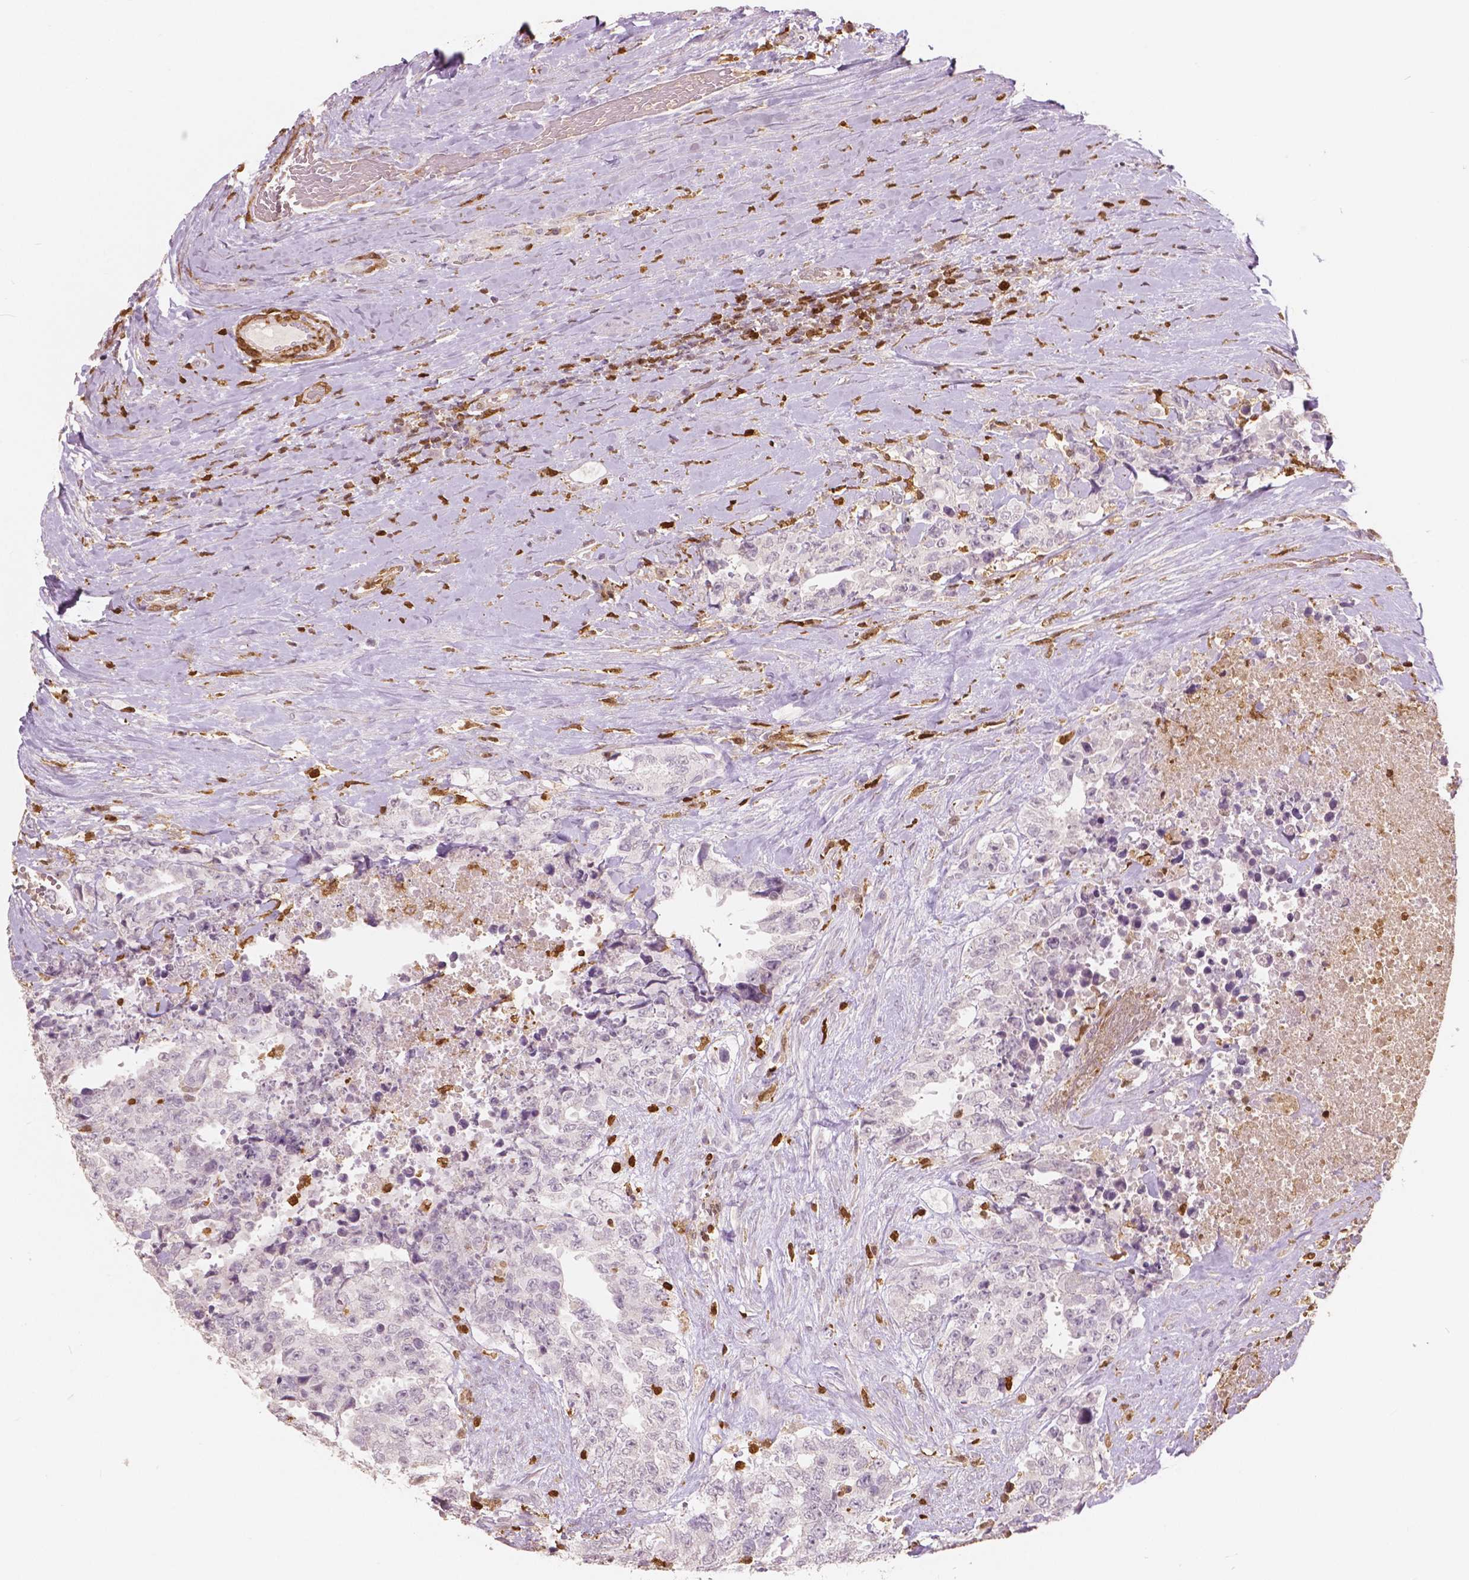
{"staining": {"intensity": "negative", "quantity": "none", "location": "none"}, "tissue": "testis cancer", "cell_type": "Tumor cells", "image_type": "cancer", "snomed": [{"axis": "morphology", "description": "Carcinoma, Embryonal, NOS"}, {"axis": "topography", "description": "Testis"}], "caption": "Immunohistochemistry (IHC) micrograph of testis cancer stained for a protein (brown), which exhibits no positivity in tumor cells.", "gene": "S100A4", "patient": {"sex": "male", "age": 24}}